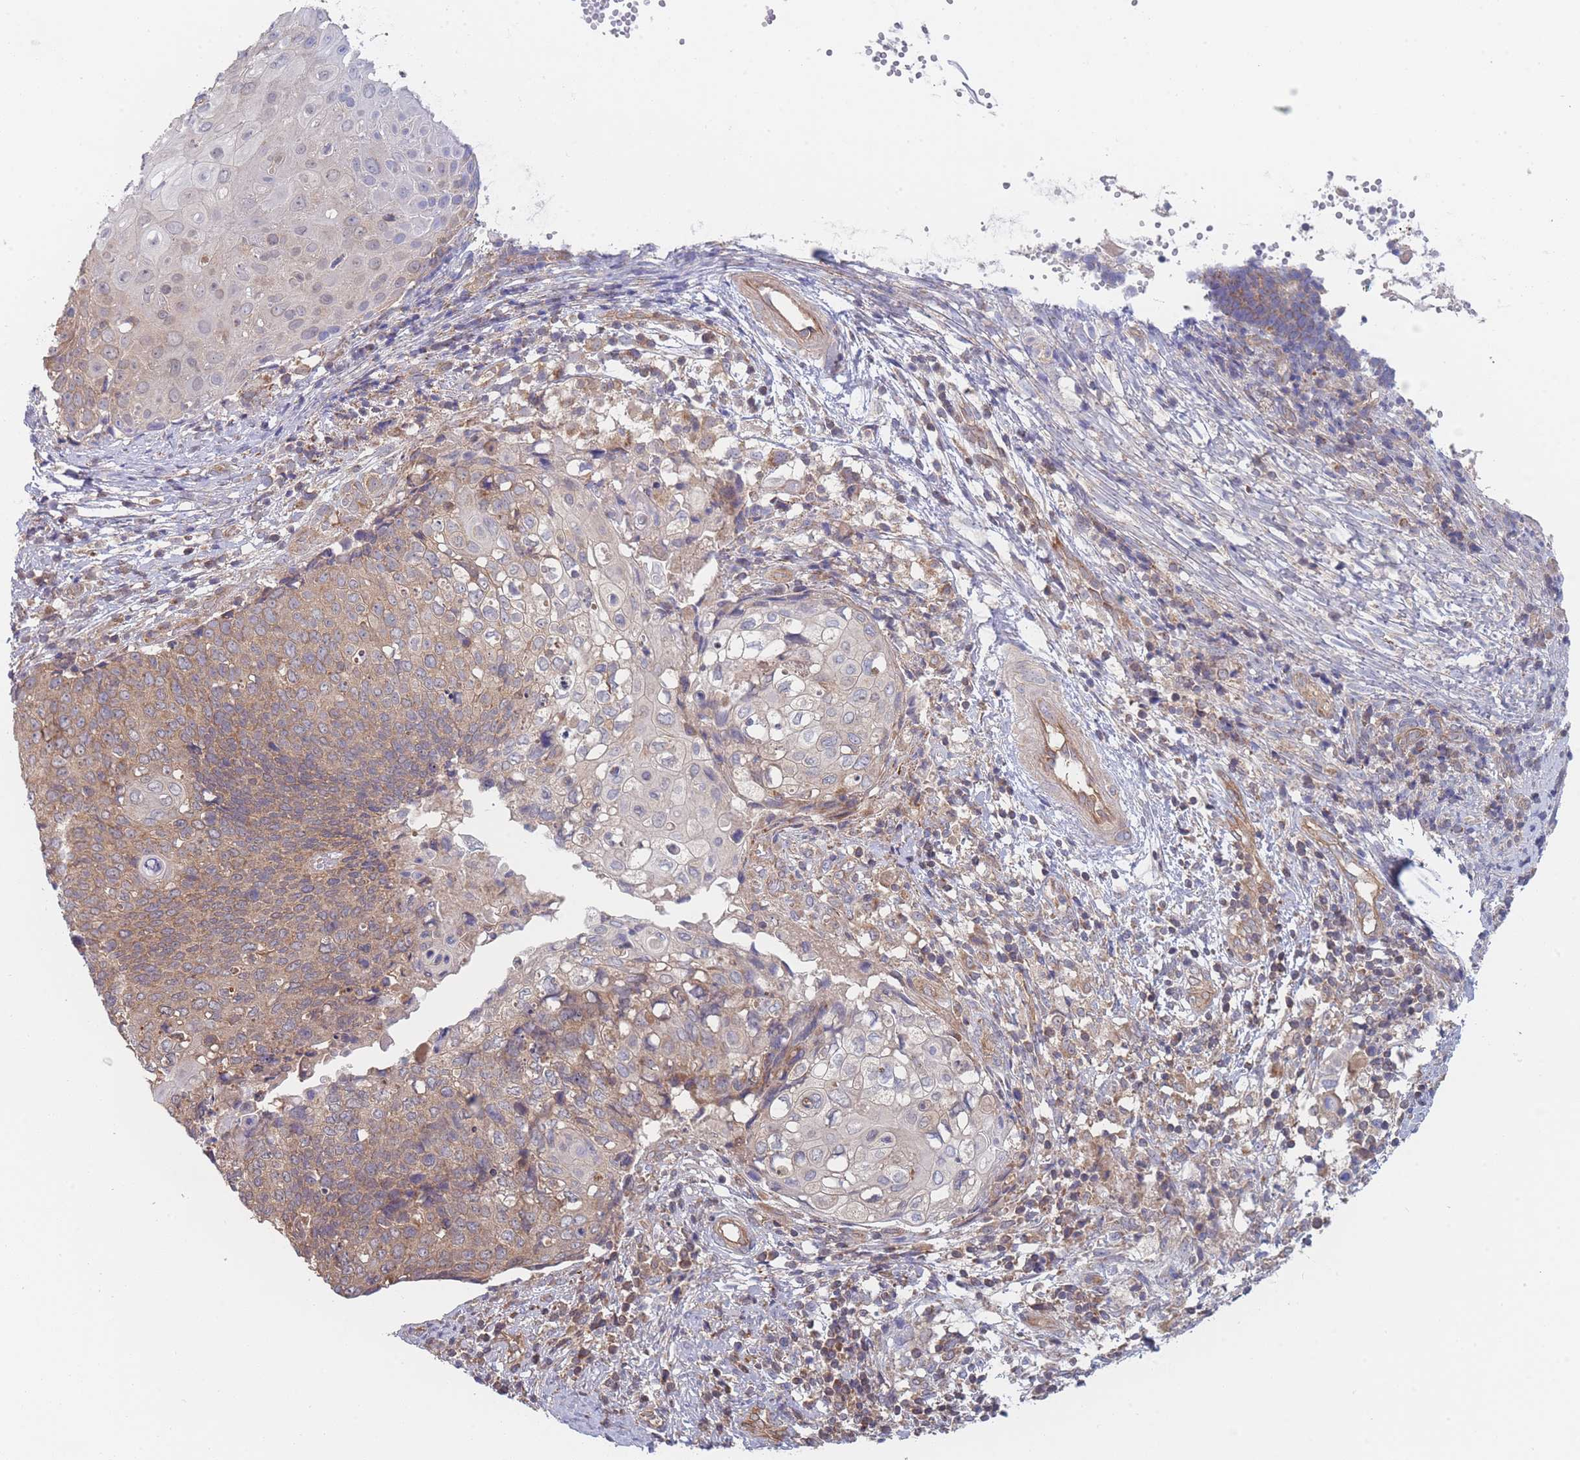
{"staining": {"intensity": "moderate", "quantity": "<25%", "location": "cytoplasmic/membranous"}, "tissue": "cervical cancer", "cell_type": "Tumor cells", "image_type": "cancer", "snomed": [{"axis": "morphology", "description": "Squamous cell carcinoma, NOS"}, {"axis": "topography", "description": "Cervix"}], "caption": "The immunohistochemical stain shows moderate cytoplasmic/membranous positivity in tumor cells of cervical cancer (squamous cell carcinoma) tissue.", "gene": "MRPS18B", "patient": {"sex": "female", "age": 39}}